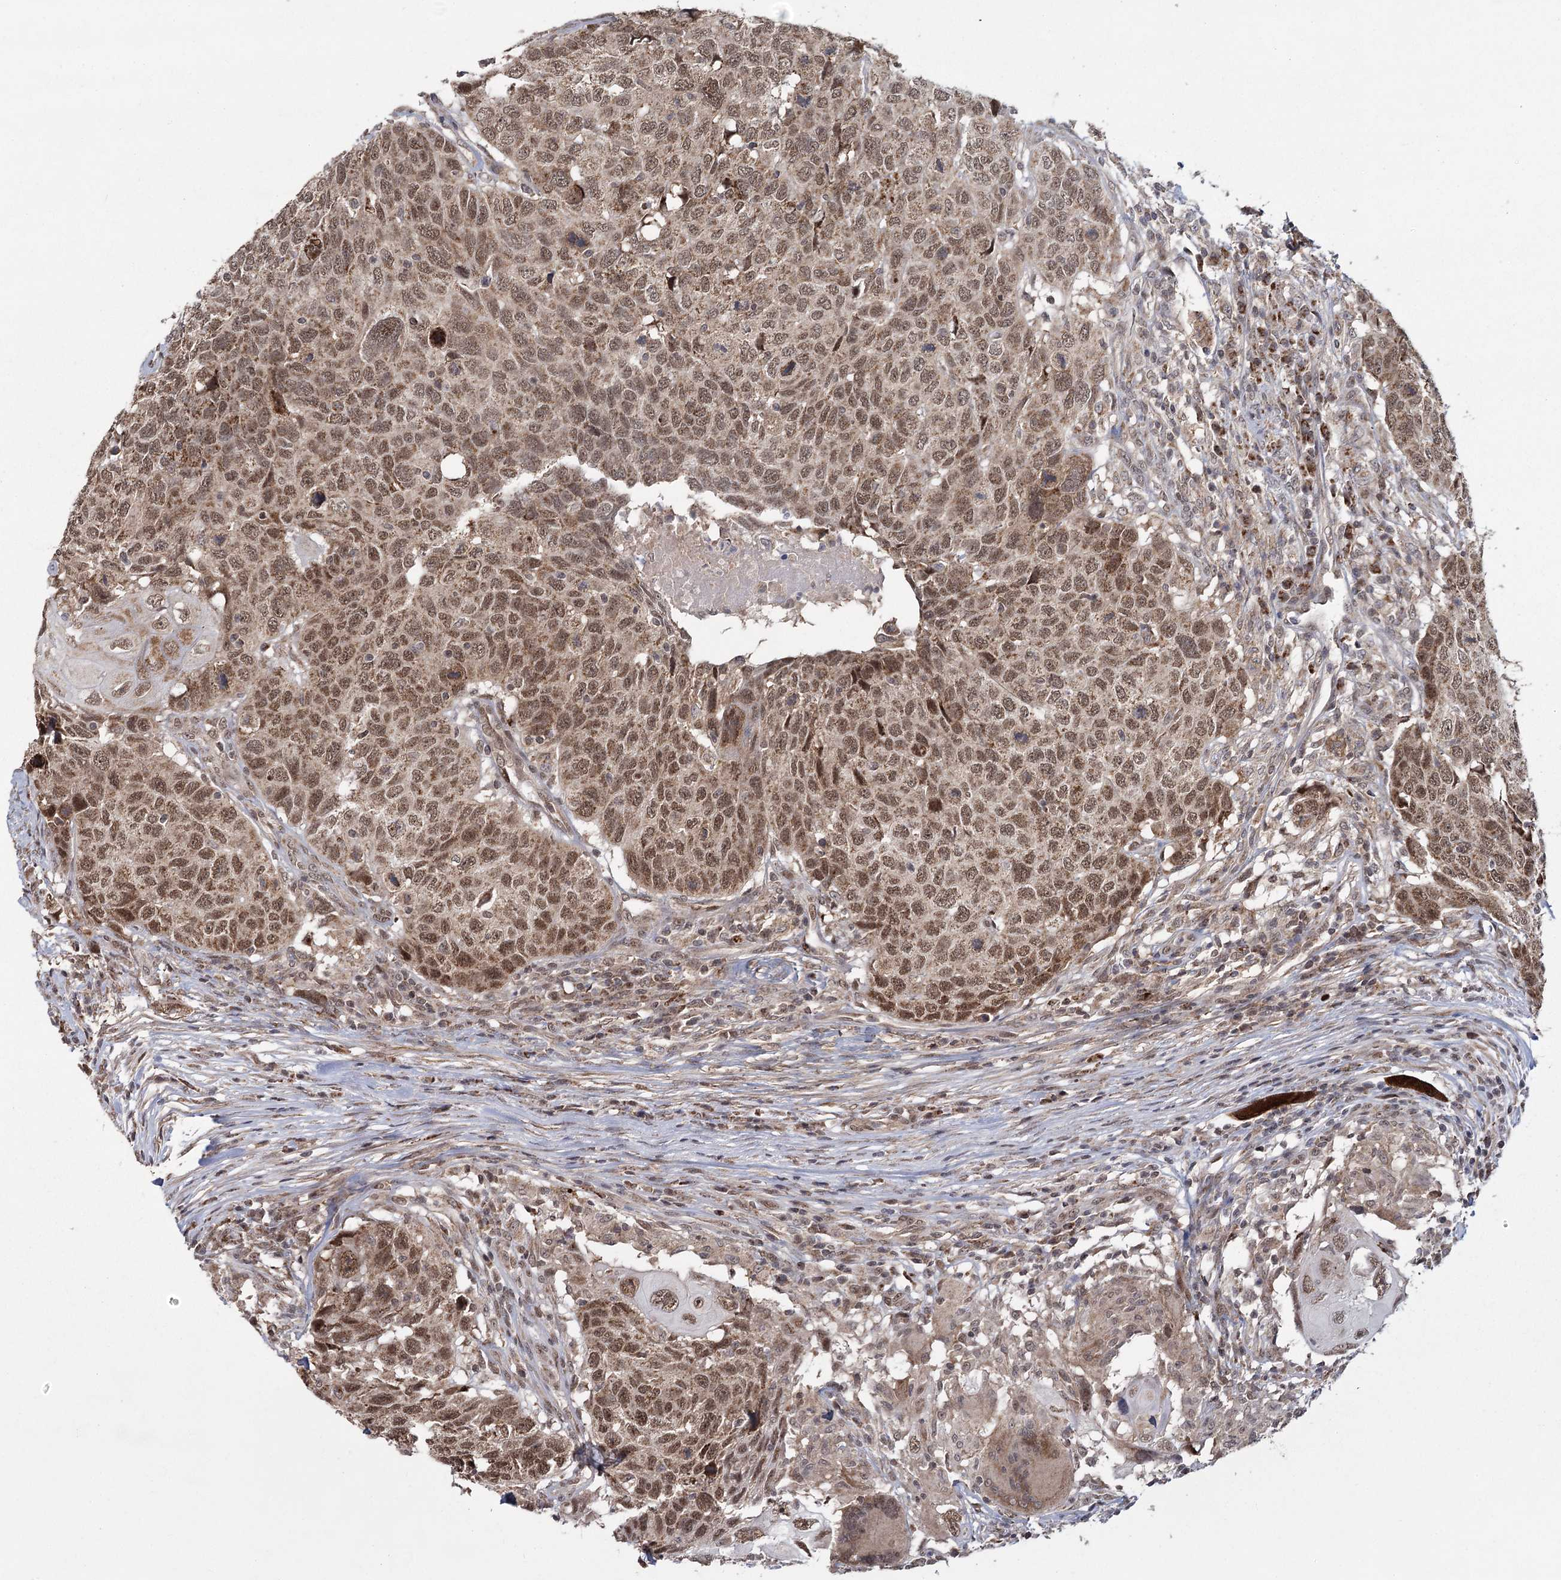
{"staining": {"intensity": "moderate", "quantity": ">75%", "location": "cytoplasmic/membranous,nuclear"}, "tissue": "head and neck cancer", "cell_type": "Tumor cells", "image_type": "cancer", "snomed": [{"axis": "morphology", "description": "Squamous cell carcinoma, NOS"}, {"axis": "topography", "description": "Head-Neck"}], "caption": "Immunohistochemical staining of human head and neck cancer displays medium levels of moderate cytoplasmic/membranous and nuclear positivity in about >75% of tumor cells.", "gene": "ZCCHC24", "patient": {"sex": "male", "age": 66}}